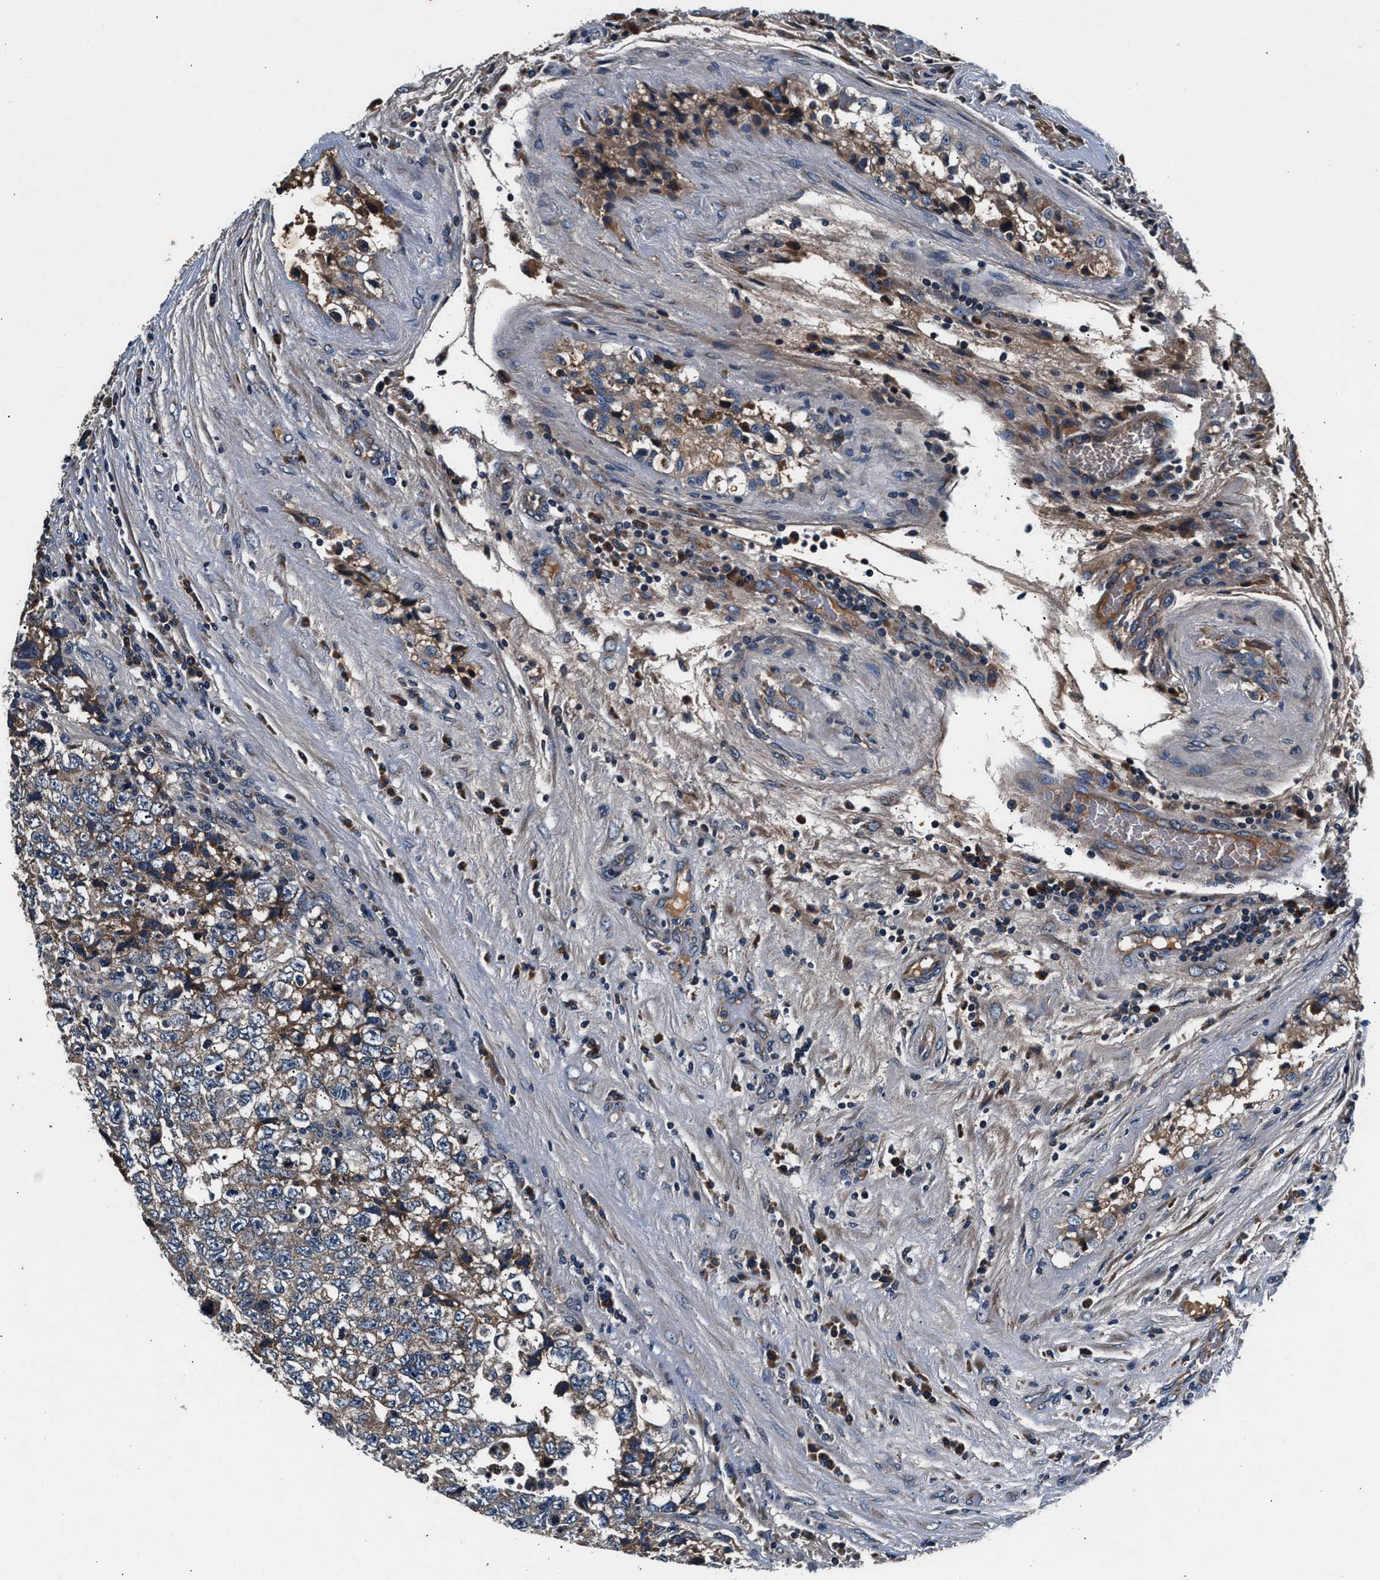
{"staining": {"intensity": "weak", "quantity": ">75%", "location": "cytoplasmic/membranous"}, "tissue": "testis cancer", "cell_type": "Tumor cells", "image_type": "cancer", "snomed": [{"axis": "morphology", "description": "Carcinoma, Embryonal, NOS"}, {"axis": "topography", "description": "Testis"}], "caption": "The histopathology image reveals immunohistochemical staining of embryonal carcinoma (testis). There is weak cytoplasmic/membranous staining is identified in about >75% of tumor cells. The protein of interest is stained brown, and the nuclei are stained in blue (DAB IHC with brightfield microscopy, high magnification).", "gene": "IMMT", "patient": {"sex": "male", "age": 36}}